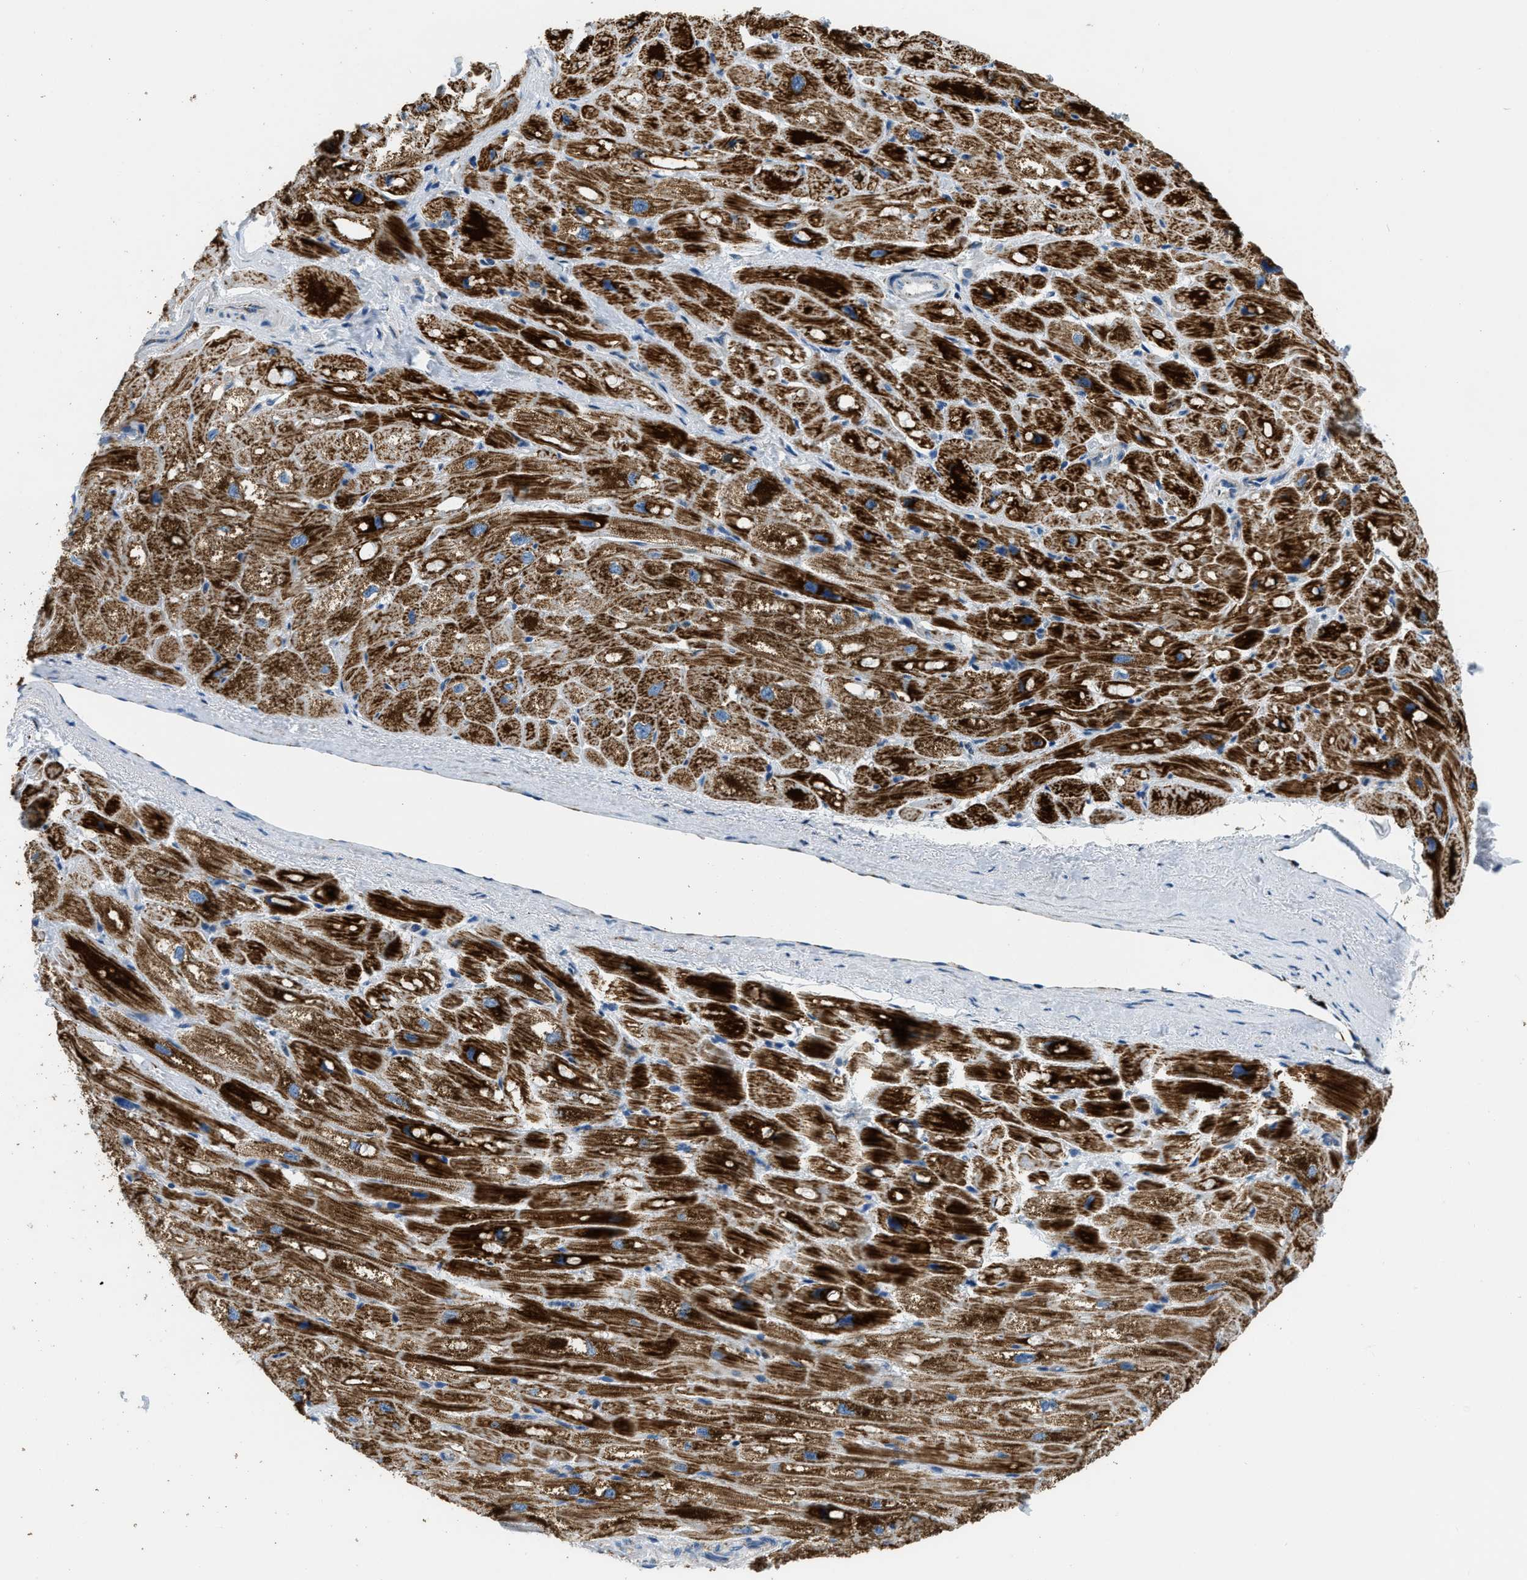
{"staining": {"intensity": "strong", "quantity": ">75%", "location": "cytoplasmic/membranous"}, "tissue": "heart muscle", "cell_type": "Cardiomyocytes", "image_type": "normal", "snomed": [{"axis": "morphology", "description": "Normal tissue, NOS"}, {"axis": "topography", "description": "Heart"}], "caption": "High-magnification brightfield microscopy of normal heart muscle stained with DAB (brown) and counterstained with hematoxylin (blue). cardiomyocytes exhibit strong cytoplasmic/membranous expression is appreciated in about>75% of cells.", "gene": "ACADVL", "patient": {"sex": "male", "age": 49}}